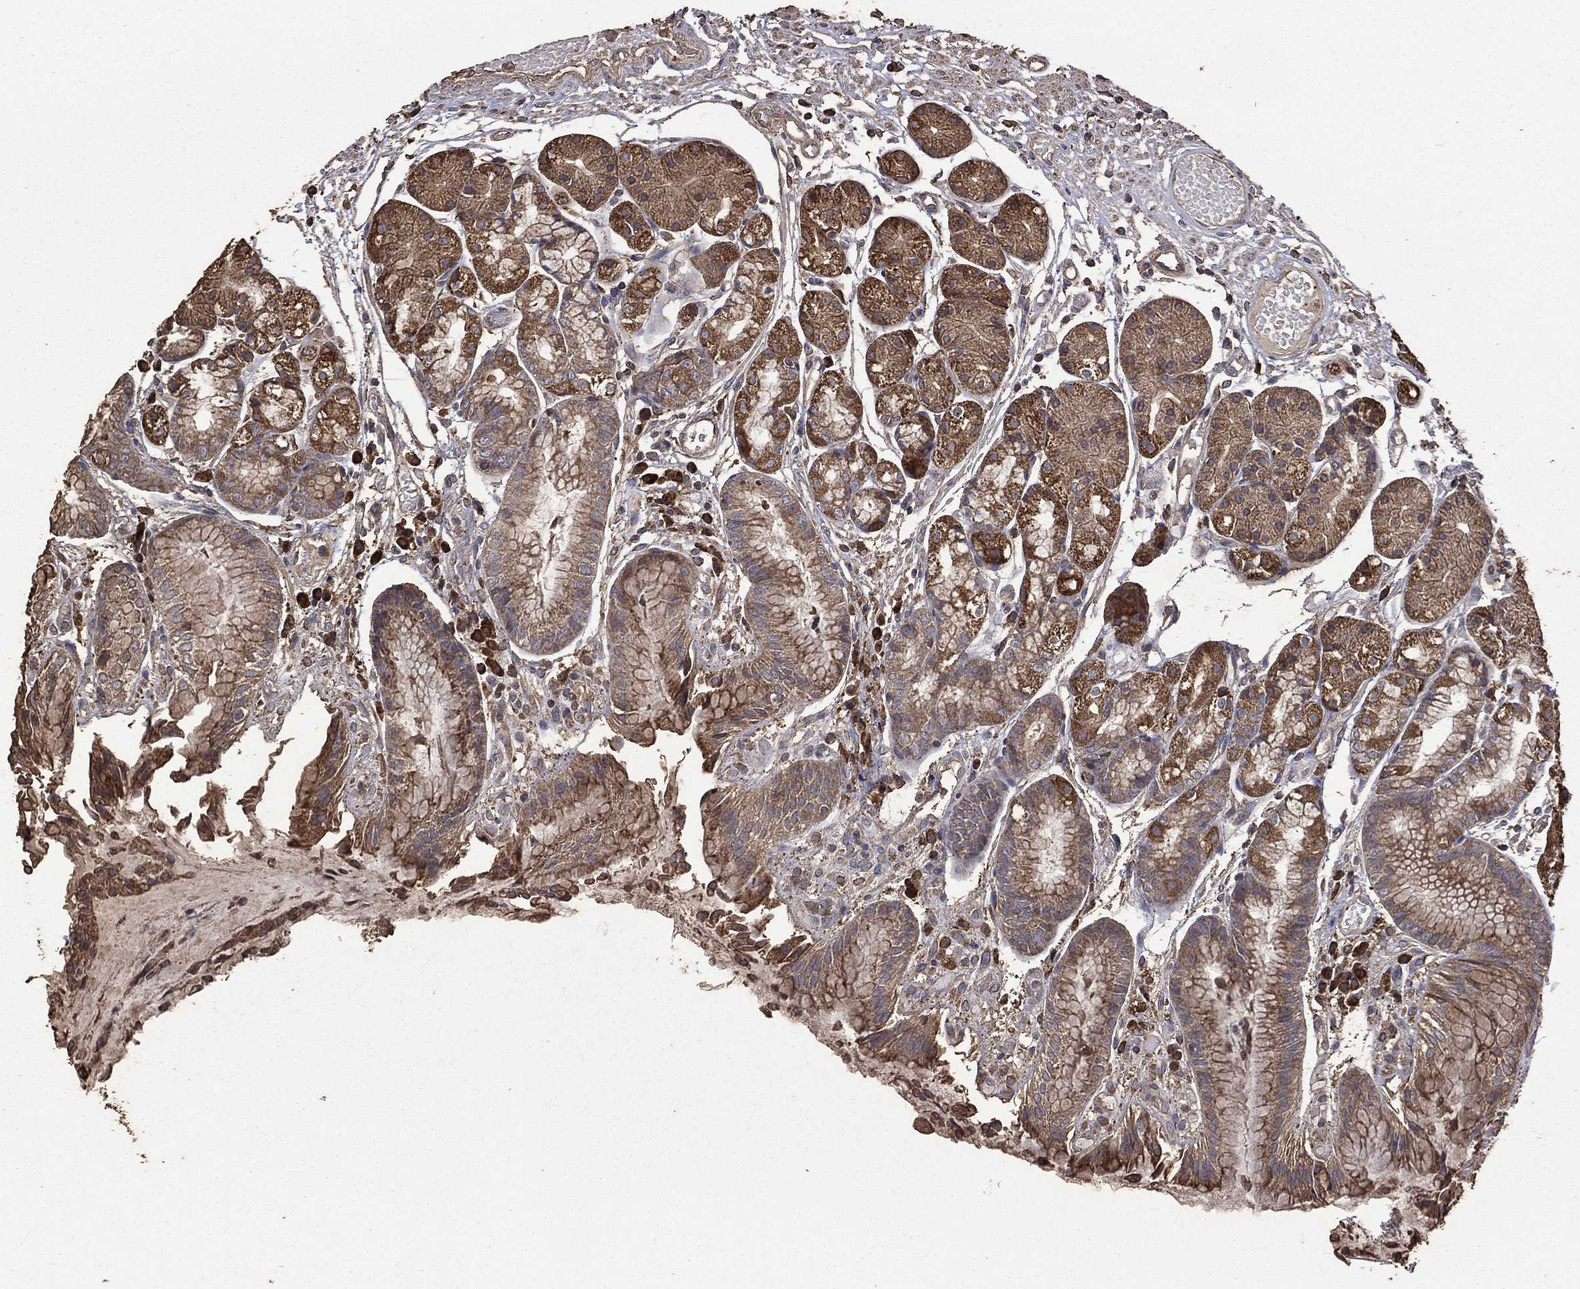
{"staining": {"intensity": "strong", "quantity": ">75%", "location": "cytoplasmic/membranous"}, "tissue": "stomach", "cell_type": "Glandular cells", "image_type": "normal", "snomed": [{"axis": "morphology", "description": "Normal tissue, NOS"}, {"axis": "topography", "description": "Stomach, upper"}], "caption": "Immunohistochemistry micrograph of normal stomach stained for a protein (brown), which demonstrates high levels of strong cytoplasmic/membranous expression in about >75% of glandular cells.", "gene": "METTL27", "patient": {"sex": "male", "age": 72}}